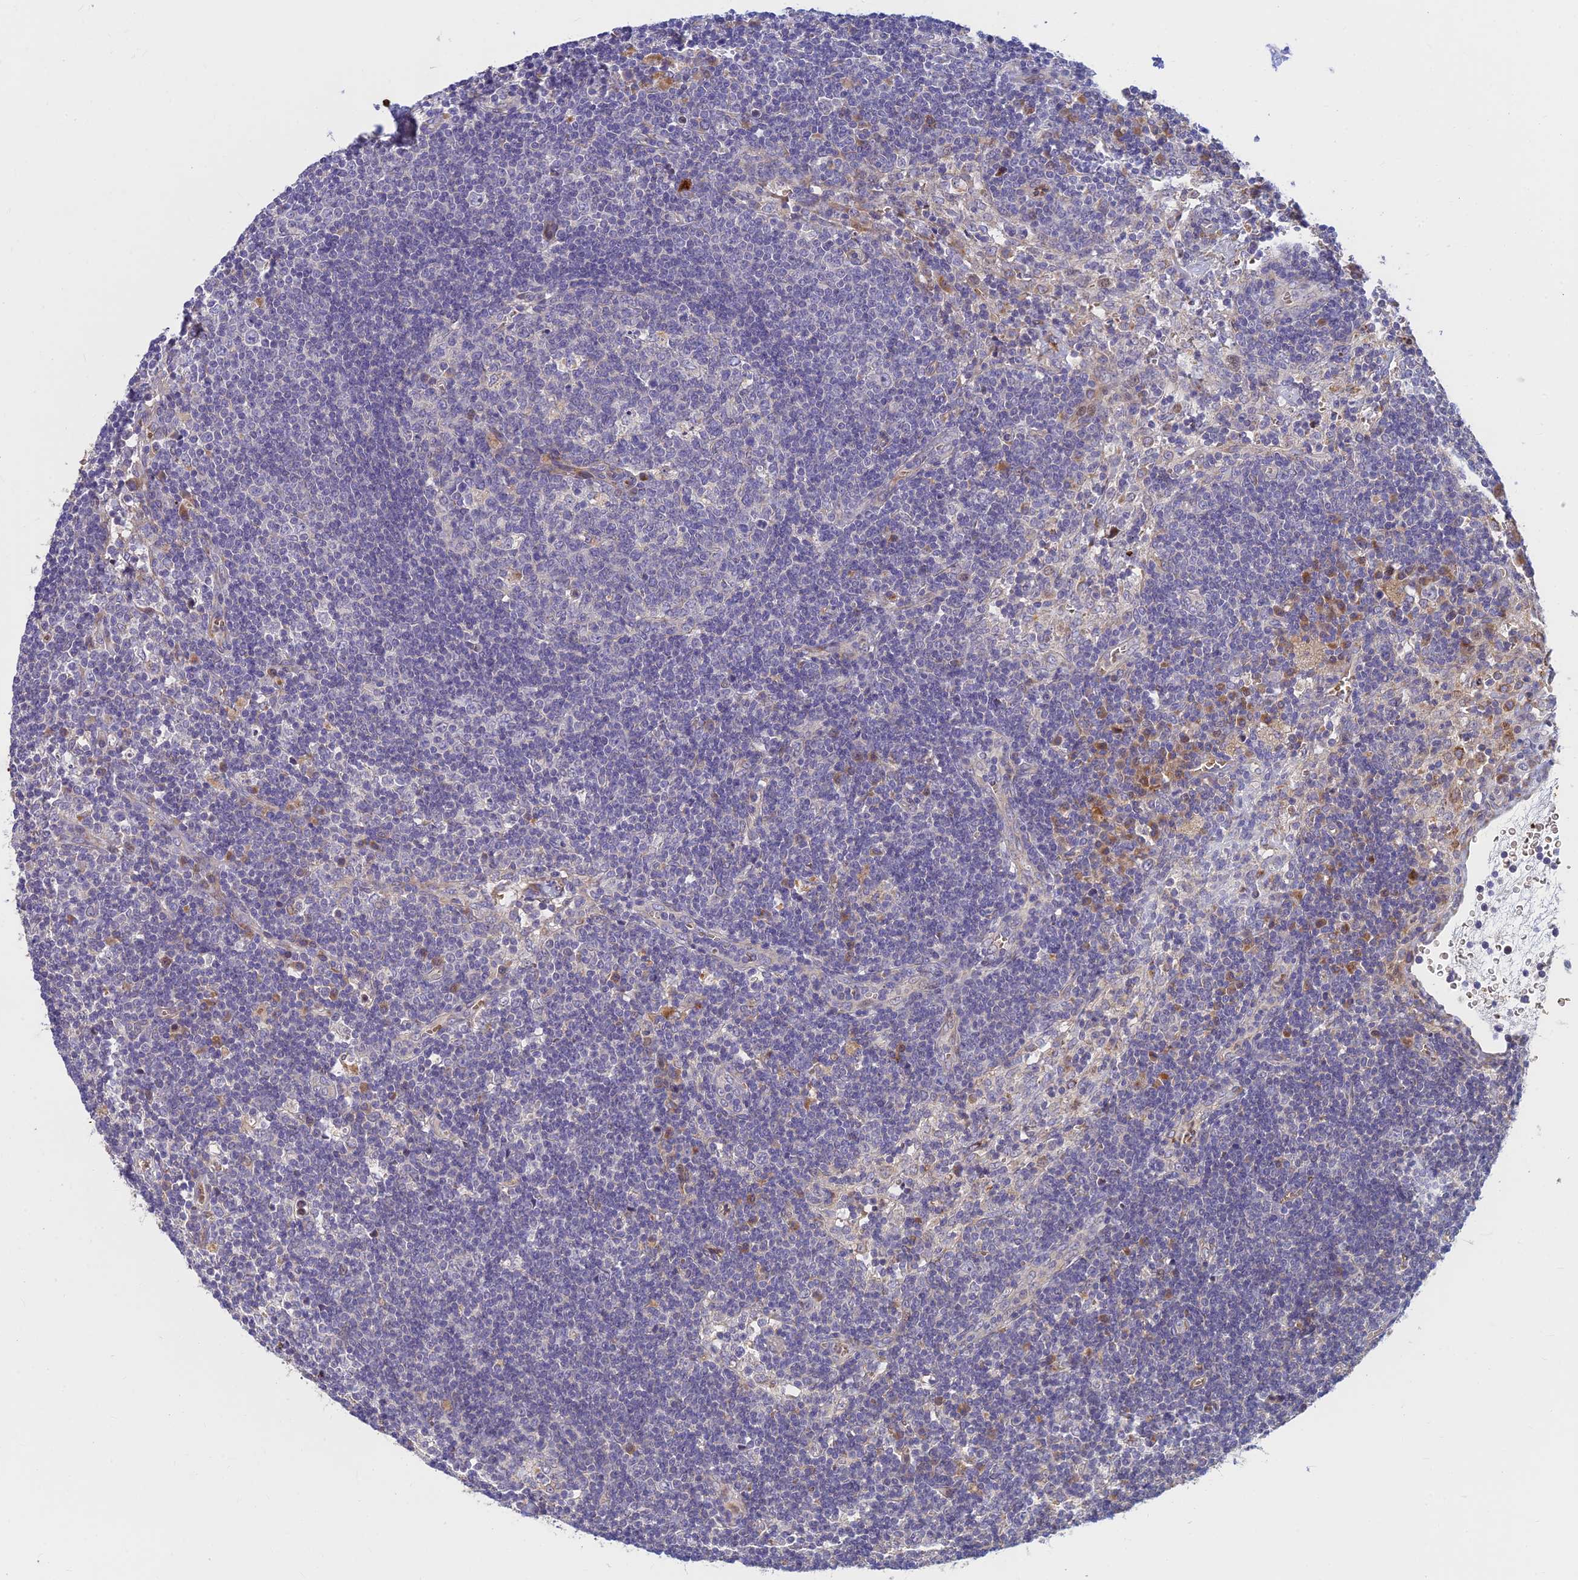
{"staining": {"intensity": "negative", "quantity": "none", "location": "none"}, "tissue": "lymph node", "cell_type": "Germinal center cells", "image_type": "normal", "snomed": [{"axis": "morphology", "description": "Normal tissue, NOS"}, {"axis": "topography", "description": "Lymph node"}], "caption": "DAB immunohistochemical staining of normal human lymph node demonstrates no significant positivity in germinal center cells. (Immunohistochemistry (ihc), brightfield microscopy, high magnification).", "gene": "UFSP2", "patient": {"sex": "male", "age": 58}}